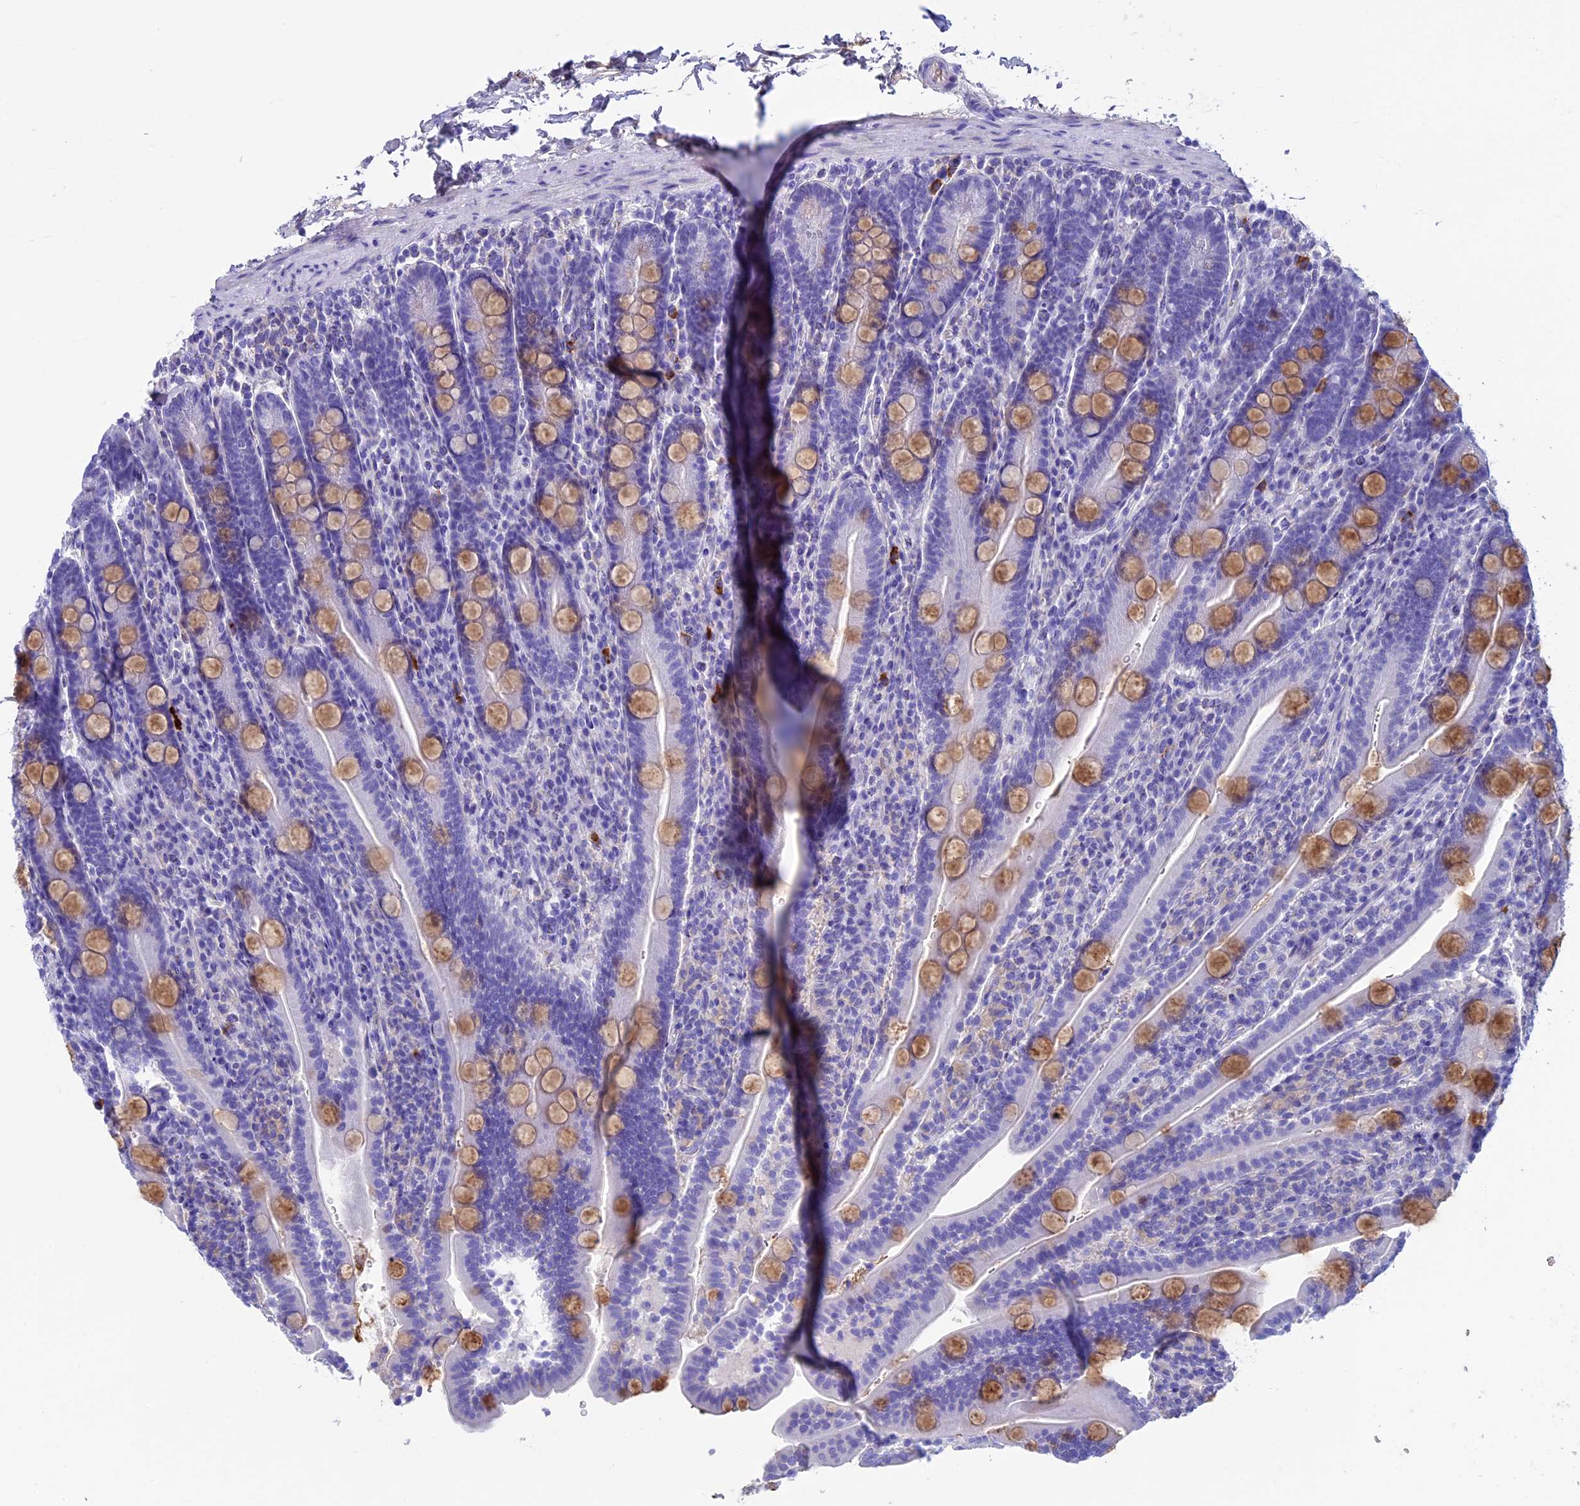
{"staining": {"intensity": "moderate", "quantity": "25%-75%", "location": "cytoplasmic/membranous"}, "tissue": "duodenum", "cell_type": "Glandular cells", "image_type": "normal", "snomed": [{"axis": "morphology", "description": "Normal tissue, NOS"}, {"axis": "topography", "description": "Duodenum"}], "caption": "Immunohistochemical staining of unremarkable human duodenum demonstrates medium levels of moderate cytoplasmic/membranous positivity in approximately 25%-75% of glandular cells. (brown staining indicates protein expression, while blue staining denotes nuclei).", "gene": "IGSF6", "patient": {"sex": "male", "age": 35}}